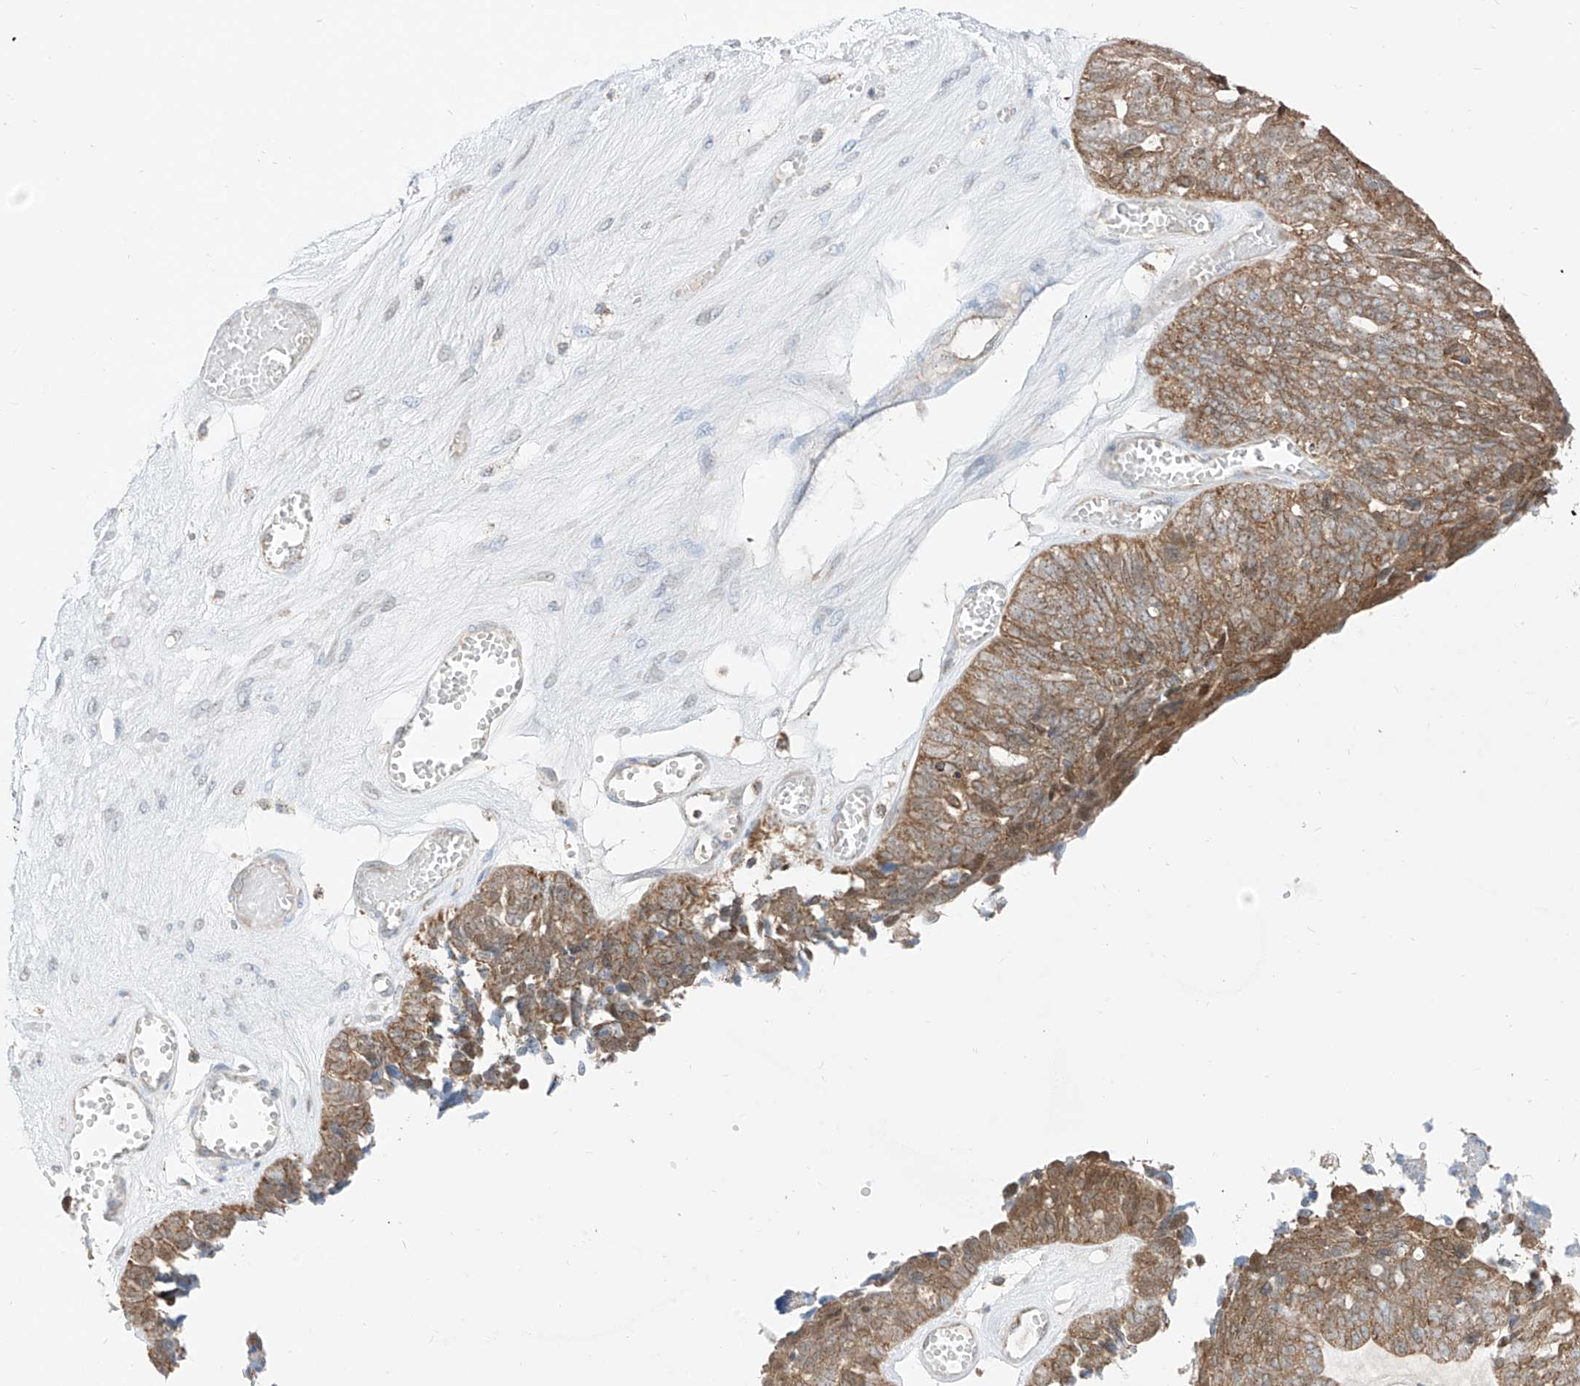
{"staining": {"intensity": "moderate", "quantity": ">75%", "location": "cytoplasmic/membranous"}, "tissue": "ovarian cancer", "cell_type": "Tumor cells", "image_type": "cancer", "snomed": [{"axis": "morphology", "description": "Cystadenocarcinoma, serous, NOS"}, {"axis": "topography", "description": "Ovary"}], "caption": "IHC of ovarian cancer exhibits medium levels of moderate cytoplasmic/membranous positivity in about >75% of tumor cells.", "gene": "ETHE1", "patient": {"sex": "female", "age": 79}}